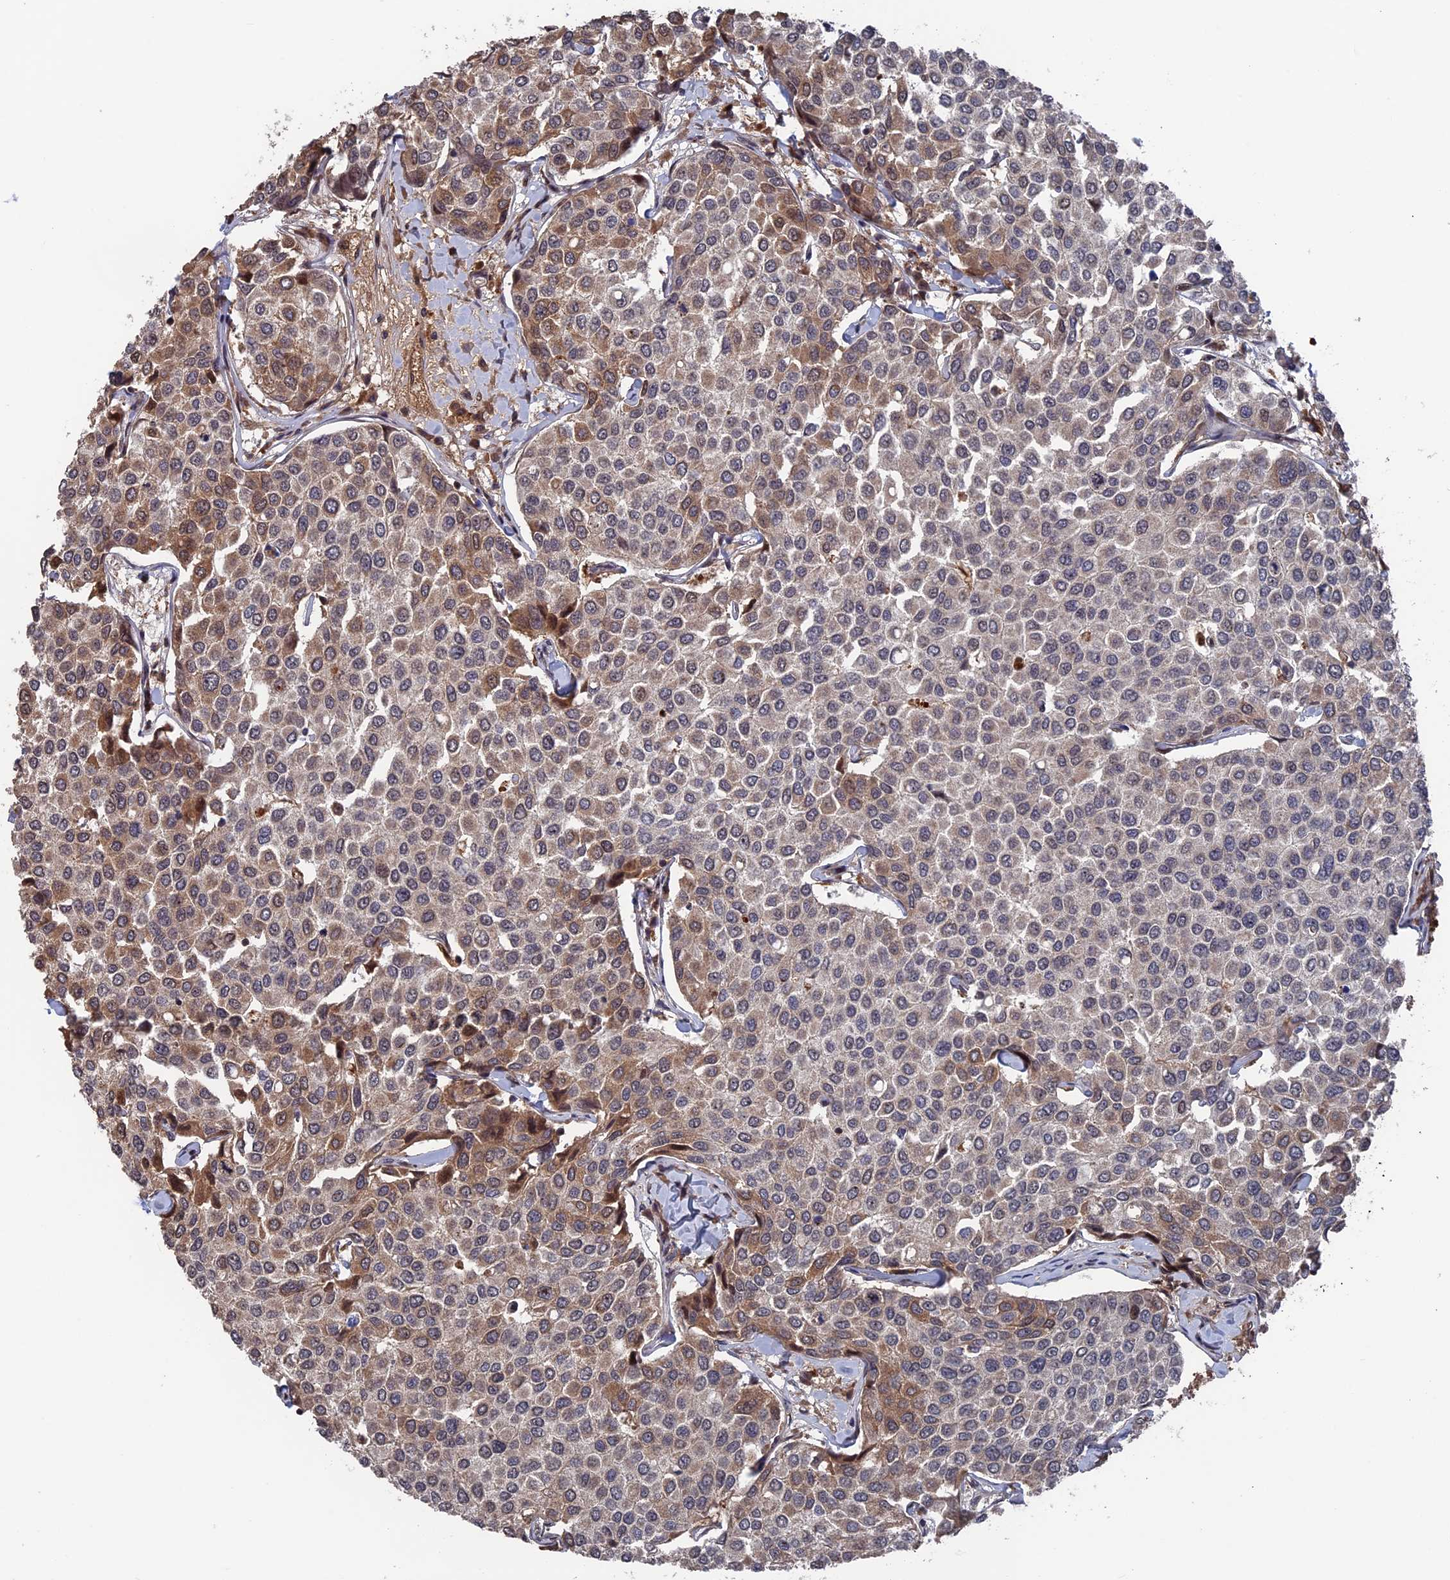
{"staining": {"intensity": "moderate", "quantity": "<25%", "location": "cytoplasmic/membranous"}, "tissue": "breast cancer", "cell_type": "Tumor cells", "image_type": "cancer", "snomed": [{"axis": "morphology", "description": "Duct carcinoma"}, {"axis": "topography", "description": "Breast"}], "caption": "A low amount of moderate cytoplasmic/membranous staining is appreciated in about <25% of tumor cells in breast cancer (intraductal carcinoma) tissue. The protein is shown in brown color, while the nuclei are stained blue.", "gene": "PLA2G15", "patient": {"sex": "female", "age": 55}}